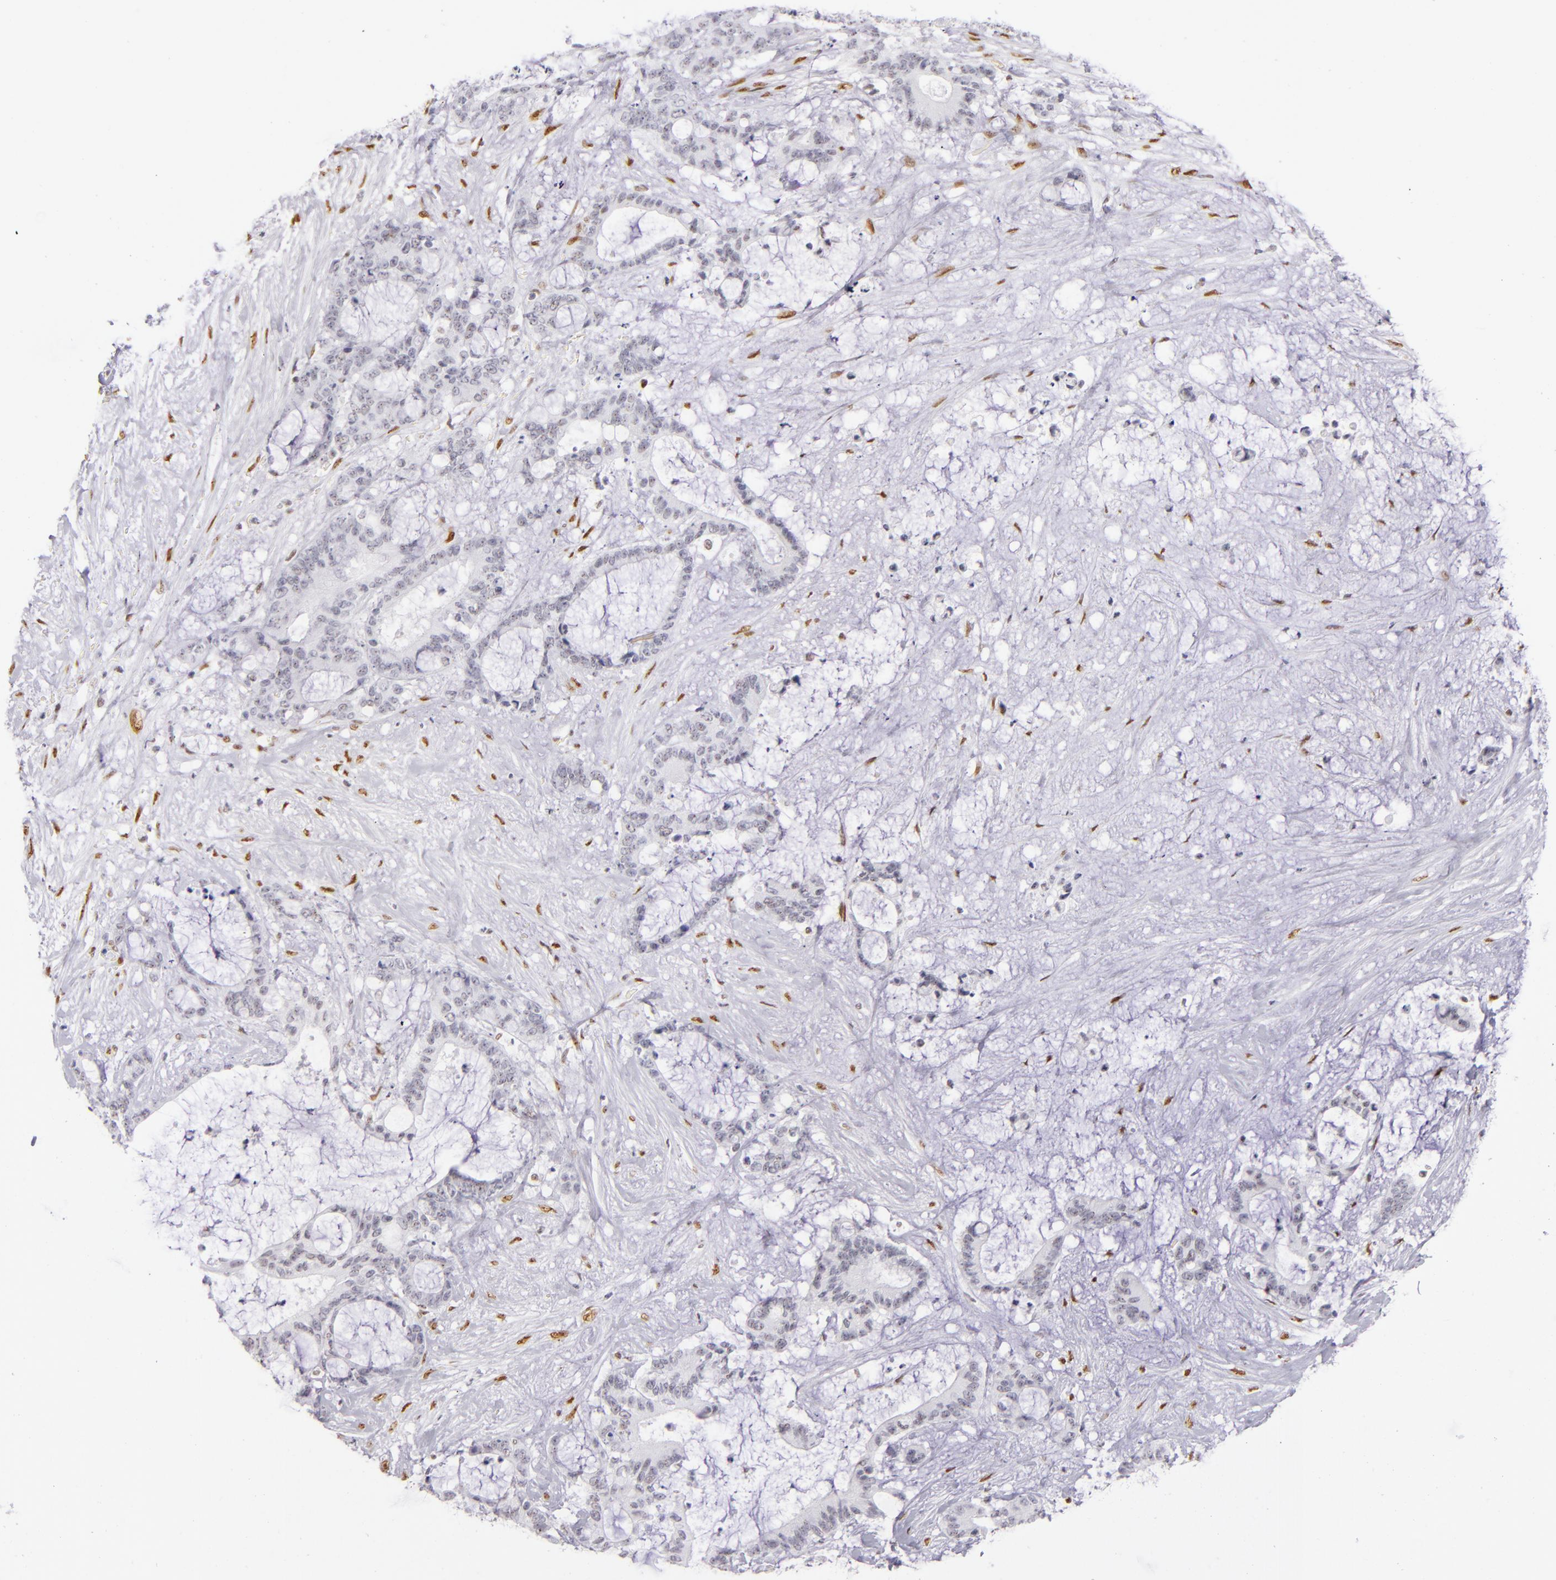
{"staining": {"intensity": "negative", "quantity": "none", "location": "none"}, "tissue": "liver cancer", "cell_type": "Tumor cells", "image_type": "cancer", "snomed": [{"axis": "morphology", "description": "Cholangiocarcinoma"}, {"axis": "topography", "description": "Liver"}], "caption": "DAB immunohistochemical staining of cholangiocarcinoma (liver) exhibits no significant expression in tumor cells.", "gene": "TOP3A", "patient": {"sex": "female", "age": 73}}